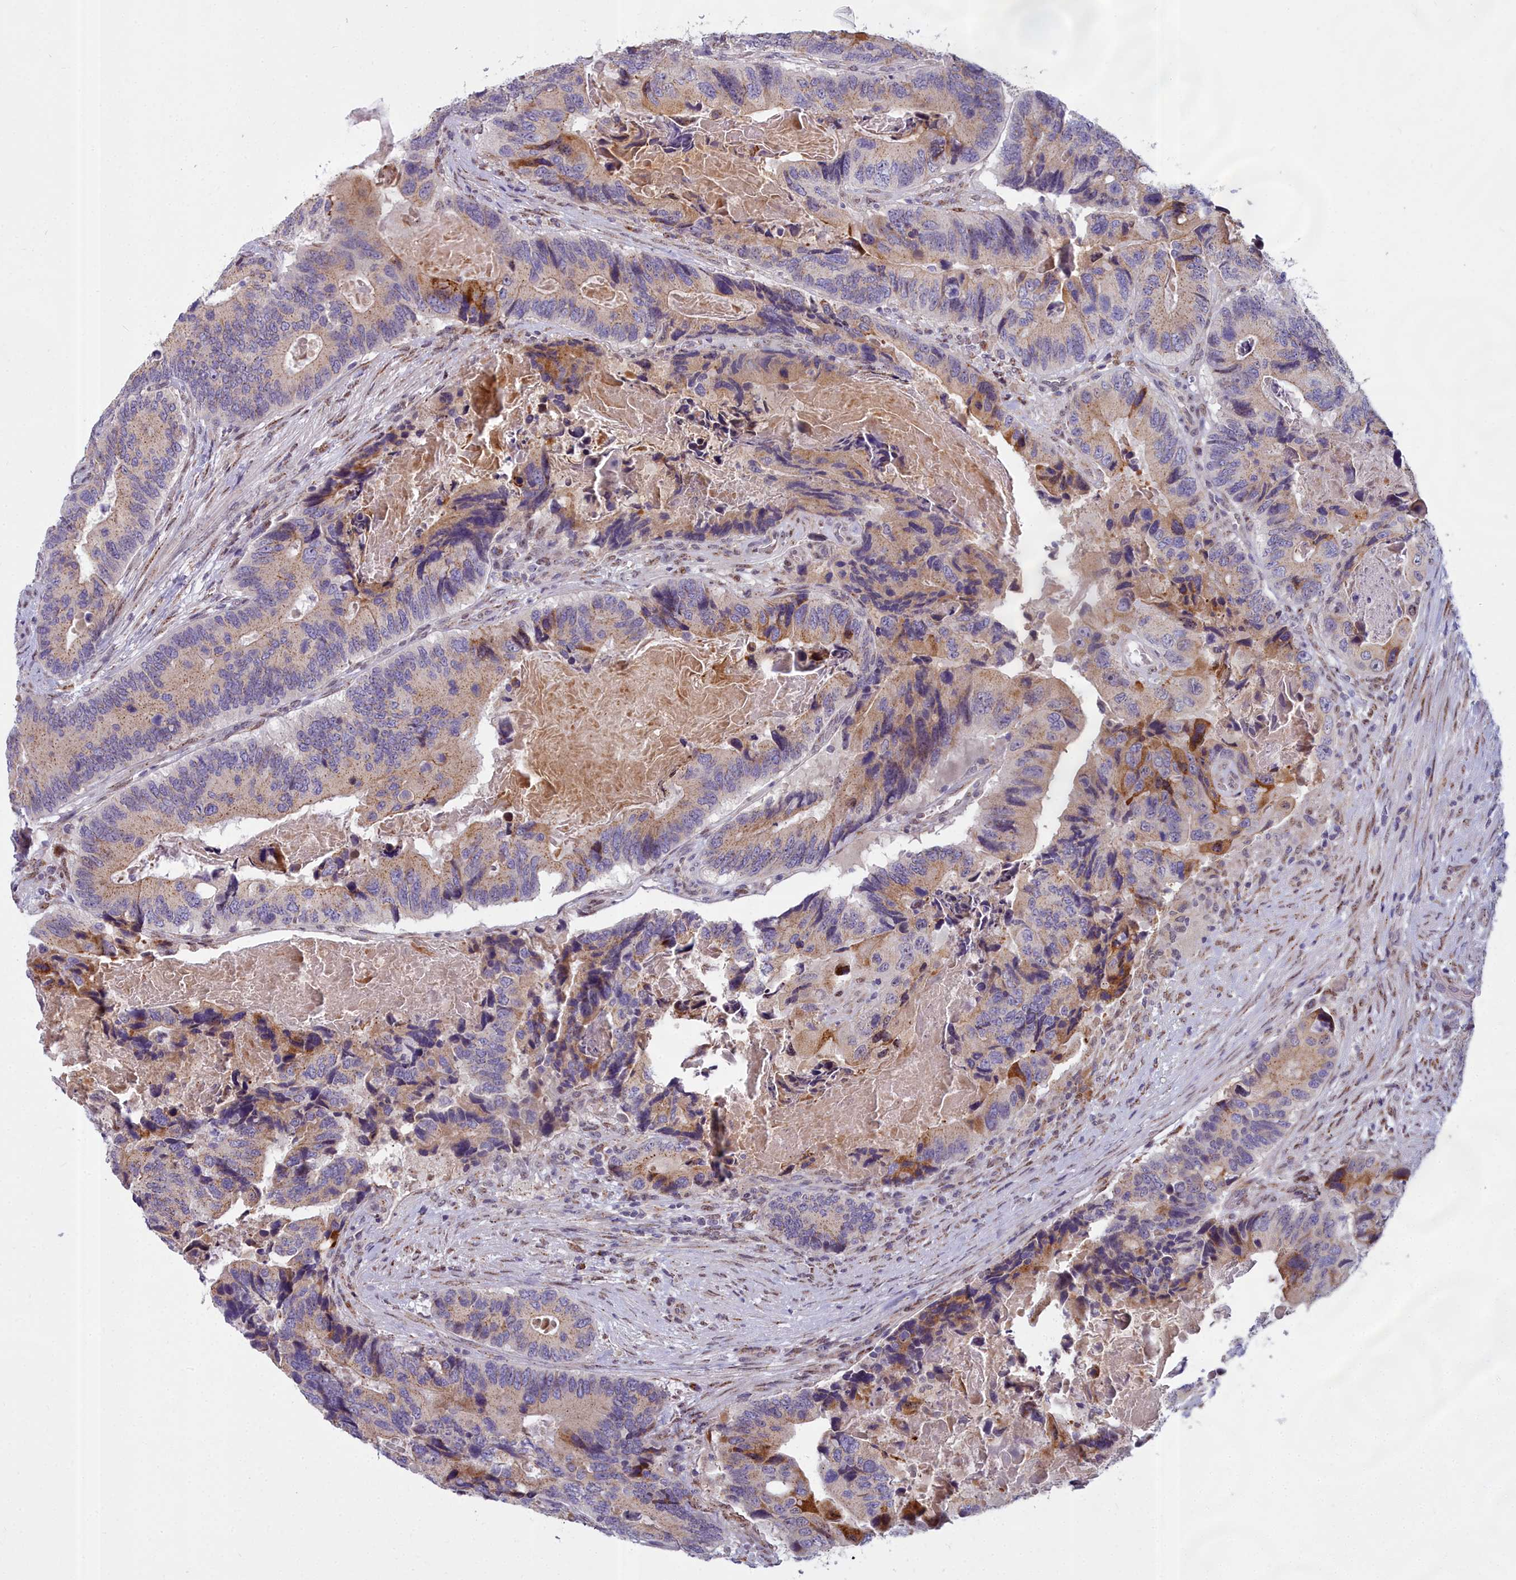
{"staining": {"intensity": "moderate", "quantity": "<25%", "location": "cytoplasmic/membranous"}, "tissue": "colorectal cancer", "cell_type": "Tumor cells", "image_type": "cancer", "snomed": [{"axis": "morphology", "description": "Adenocarcinoma, NOS"}, {"axis": "topography", "description": "Colon"}], "caption": "Immunohistochemistry (IHC) (DAB (3,3'-diaminobenzidine)) staining of colorectal cancer (adenocarcinoma) demonstrates moderate cytoplasmic/membranous protein expression in about <25% of tumor cells.", "gene": "WDPCP", "patient": {"sex": "male", "age": 84}}